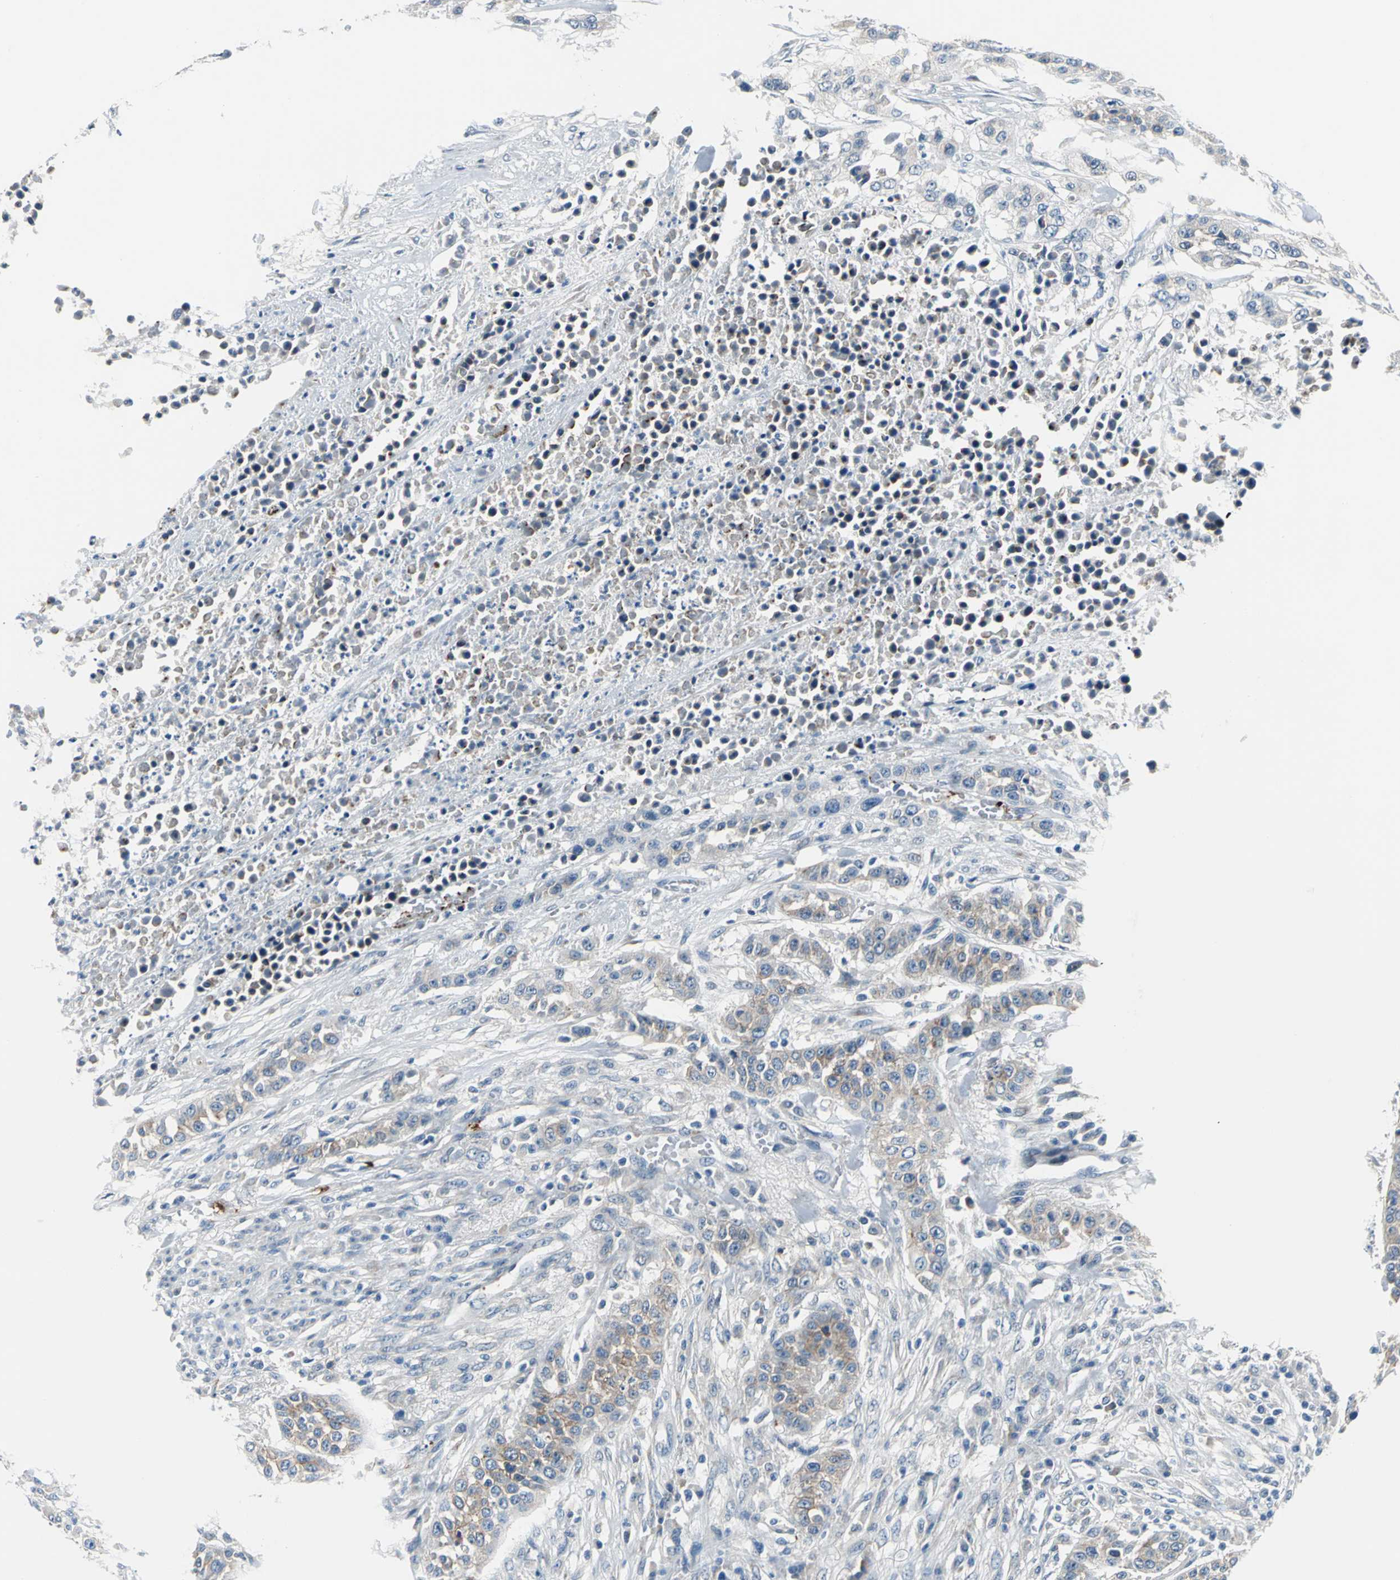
{"staining": {"intensity": "moderate", "quantity": ">75%", "location": "cytoplasmic/membranous"}, "tissue": "urothelial cancer", "cell_type": "Tumor cells", "image_type": "cancer", "snomed": [{"axis": "morphology", "description": "Urothelial carcinoma, High grade"}, {"axis": "topography", "description": "Urinary bladder"}], "caption": "DAB immunohistochemical staining of urothelial cancer displays moderate cytoplasmic/membranous protein positivity in about >75% of tumor cells. The staining was performed using DAB (3,3'-diaminobenzidine), with brown indicating positive protein expression. Nuclei are stained blue with hematoxylin.", "gene": "SELP", "patient": {"sex": "male", "age": 74}}